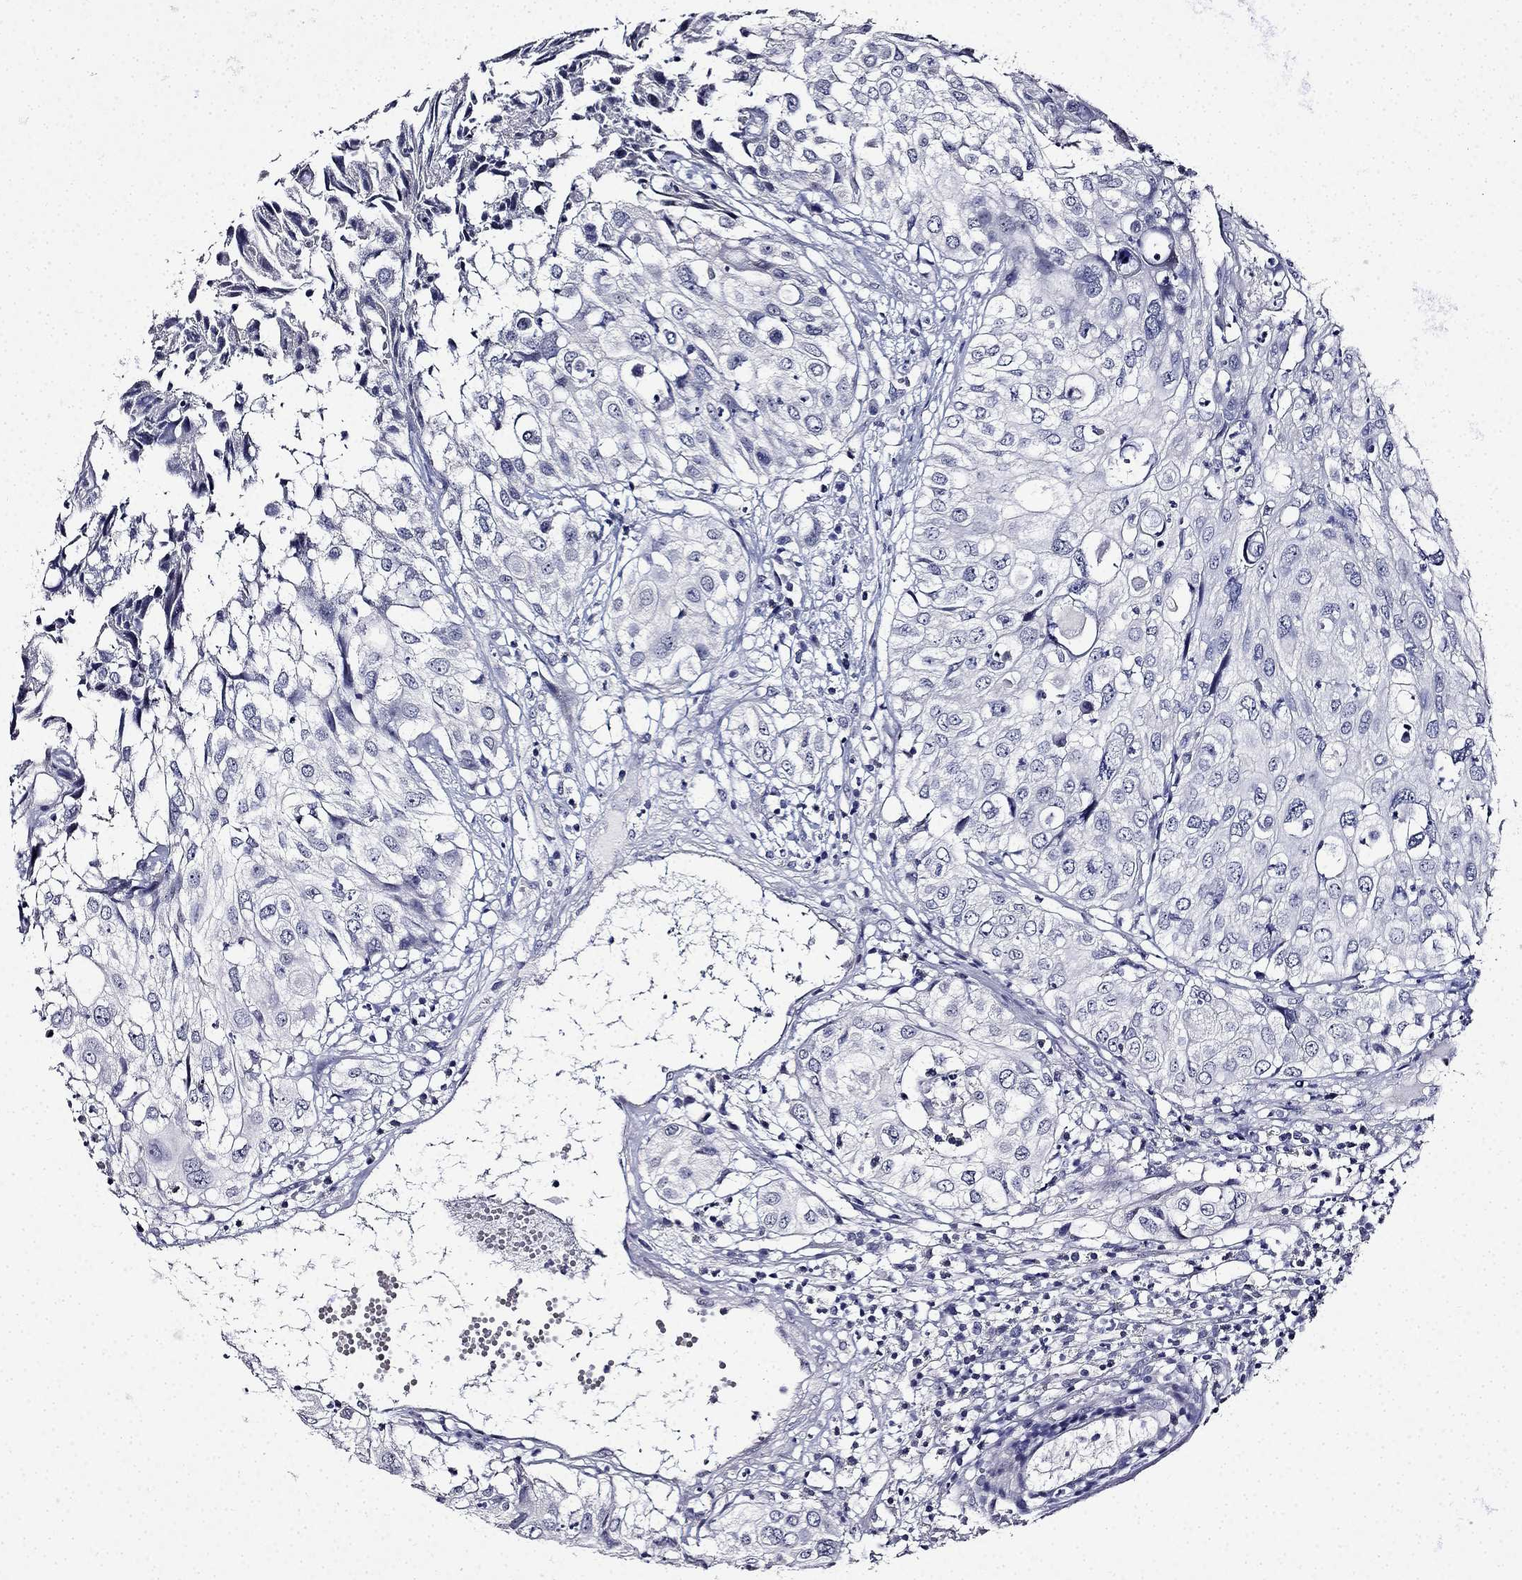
{"staining": {"intensity": "negative", "quantity": "none", "location": "none"}, "tissue": "urothelial cancer", "cell_type": "Tumor cells", "image_type": "cancer", "snomed": [{"axis": "morphology", "description": "Urothelial carcinoma, High grade"}, {"axis": "topography", "description": "Urinary bladder"}], "caption": "This image is of urothelial cancer stained with IHC to label a protein in brown with the nuclei are counter-stained blue. There is no positivity in tumor cells. (DAB (3,3'-diaminobenzidine) immunohistochemistry (IHC) with hematoxylin counter stain).", "gene": "TMEM266", "patient": {"sex": "female", "age": 79}}